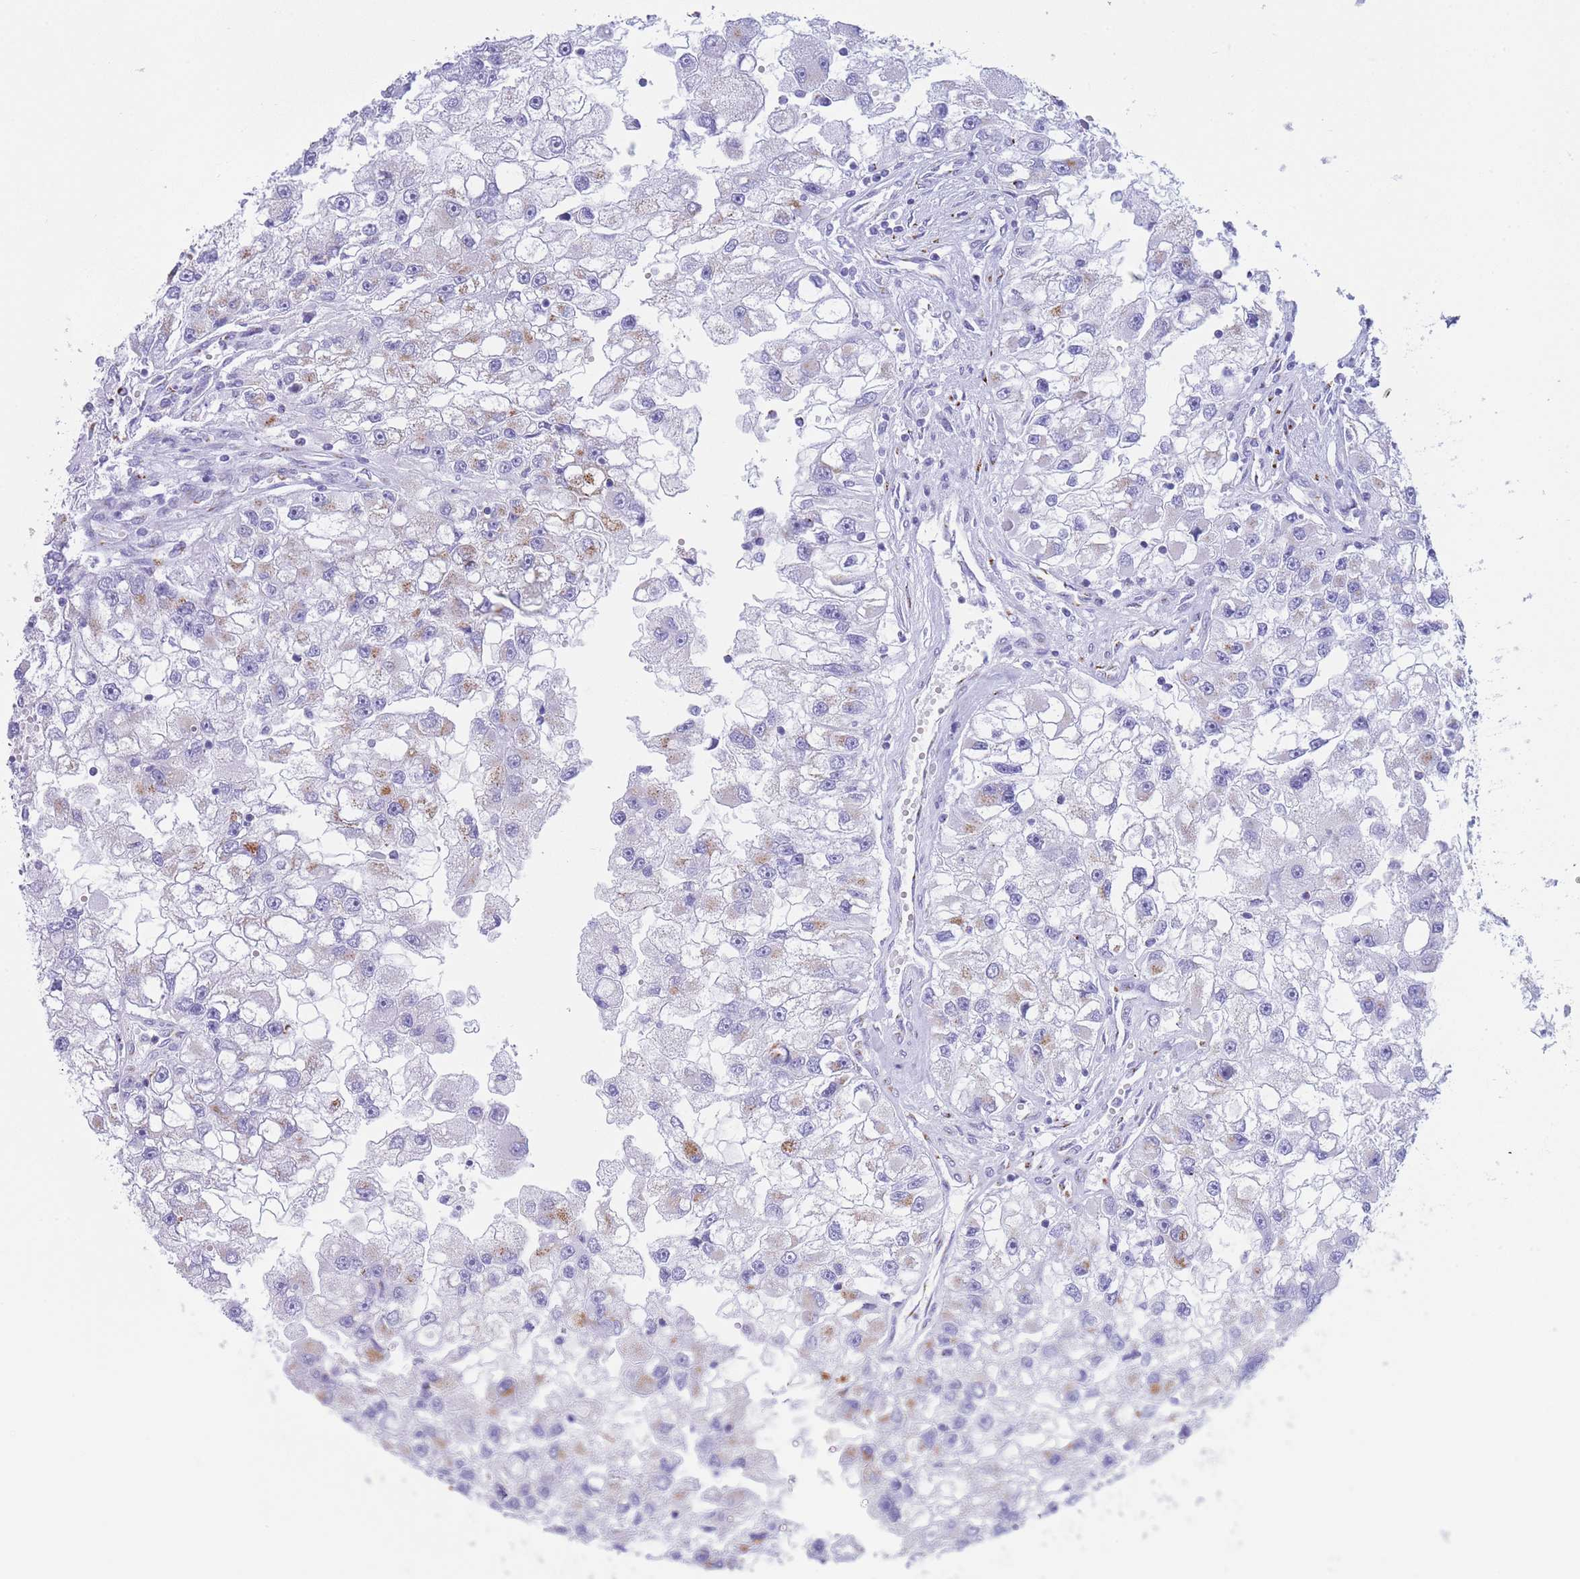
{"staining": {"intensity": "weak", "quantity": "<25%", "location": "cytoplasmic/membranous"}, "tissue": "renal cancer", "cell_type": "Tumor cells", "image_type": "cancer", "snomed": [{"axis": "morphology", "description": "Adenocarcinoma, NOS"}, {"axis": "topography", "description": "Kidney"}], "caption": "This histopathology image is of renal cancer (adenocarcinoma) stained with immunohistochemistry to label a protein in brown with the nuclei are counter-stained blue. There is no expression in tumor cells.", "gene": "FAM3C", "patient": {"sex": "male", "age": 63}}